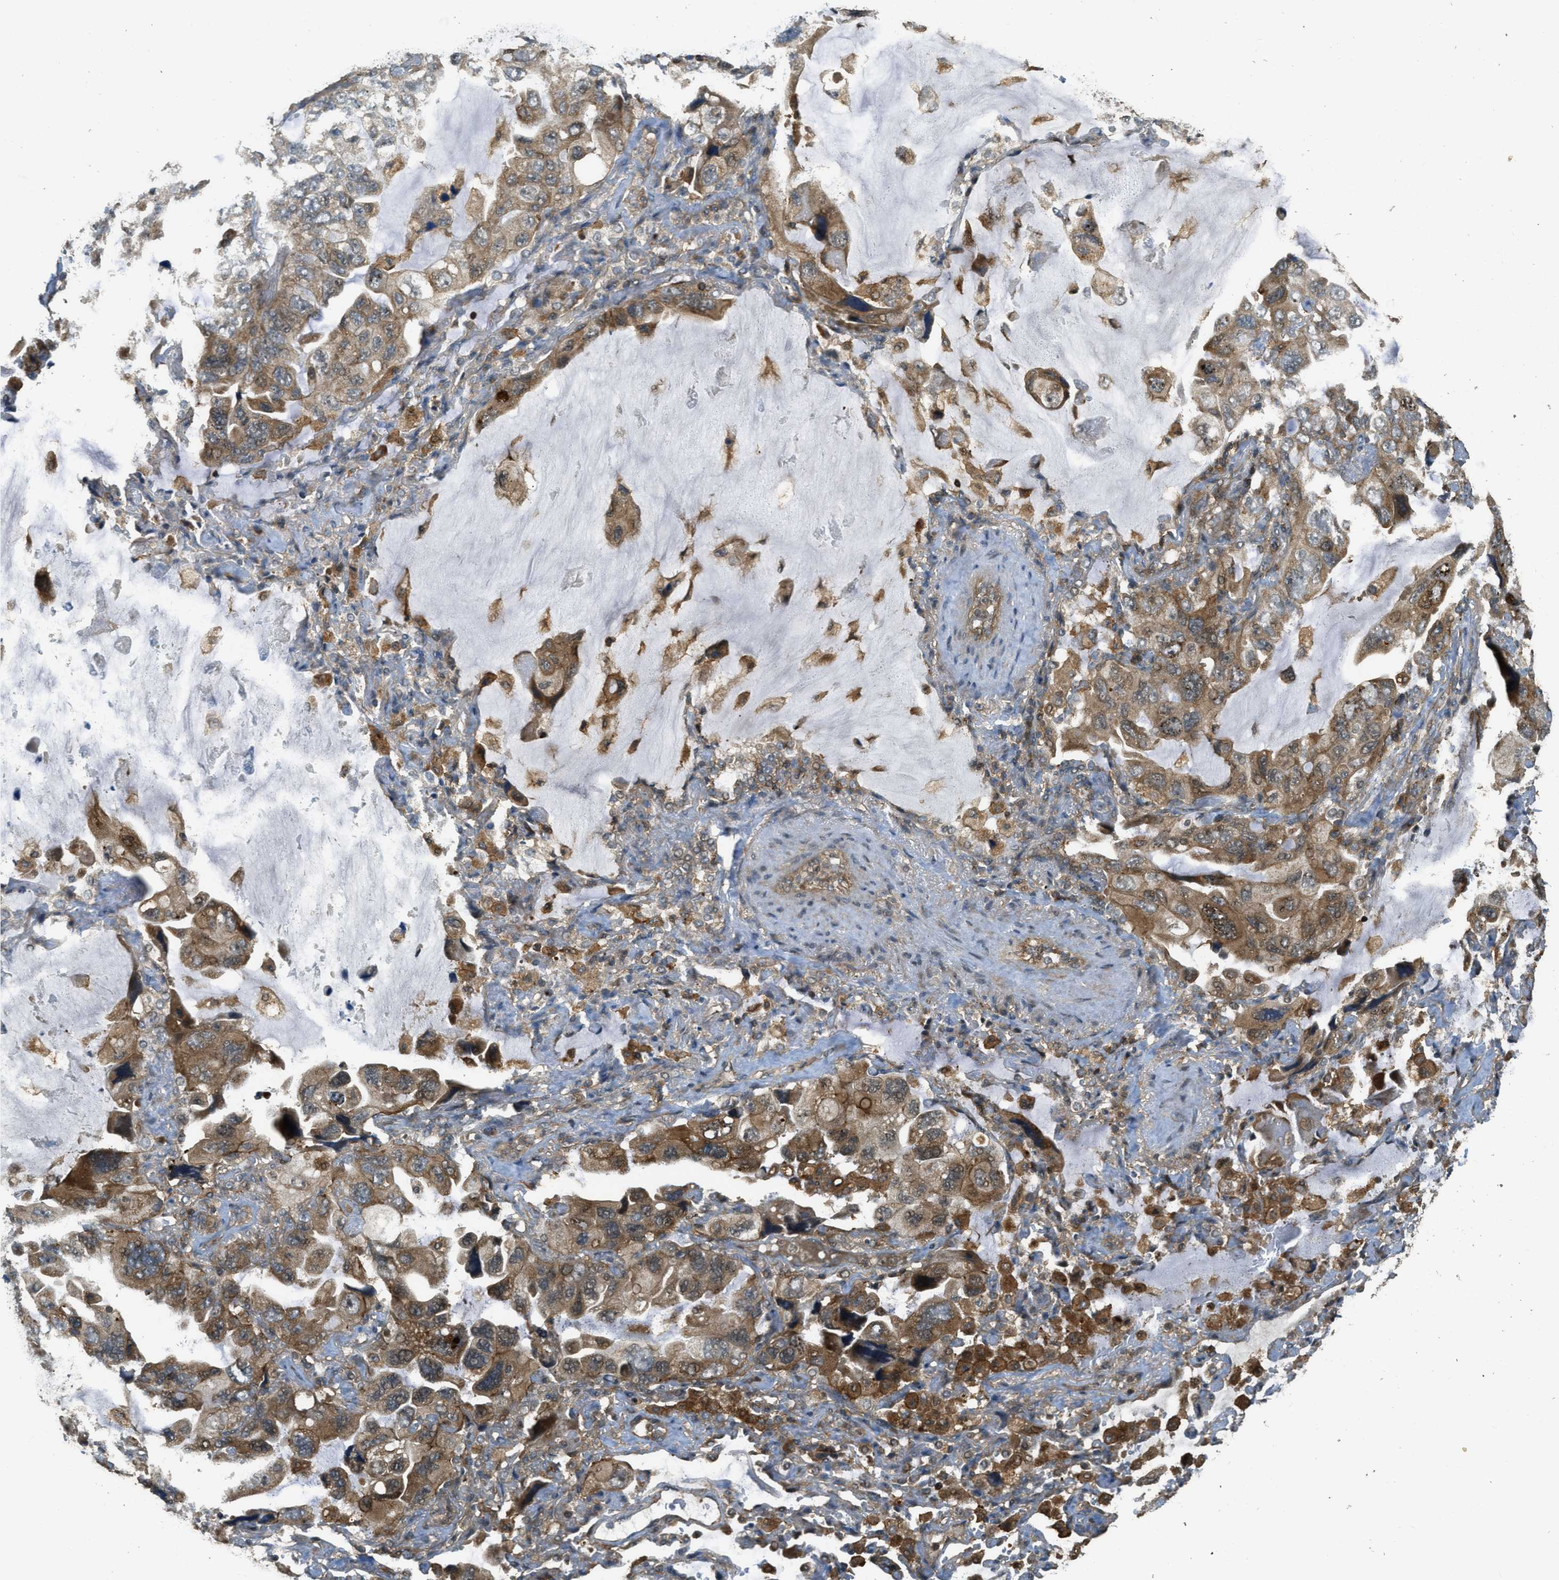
{"staining": {"intensity": "moderate", "quantity": ">75%", "location": "cytoplasmic/membranous"}, "tissue": "lung cancer", "cell_type": "Tumor cells", "image_type": "cancer", "snomed": [{"axis": "morphology", "description": "Squamous cell carcinoma, NOS"}, {"axis": "topography", "description": "Lung"}], "caption": "An immunohistochemistry (IHC) histopathology image of tumor tissue is shown. Protein staining in brown labels moderate cytoplasmic/membranous positivity in lung cancer (squamous cell carcinoma) within tumor cells. (brown staining indicates protein expression, while blue staining denotes nuclei).", "gene": "PPP6R3", "patient": {"sex": "female", "age": 73}}